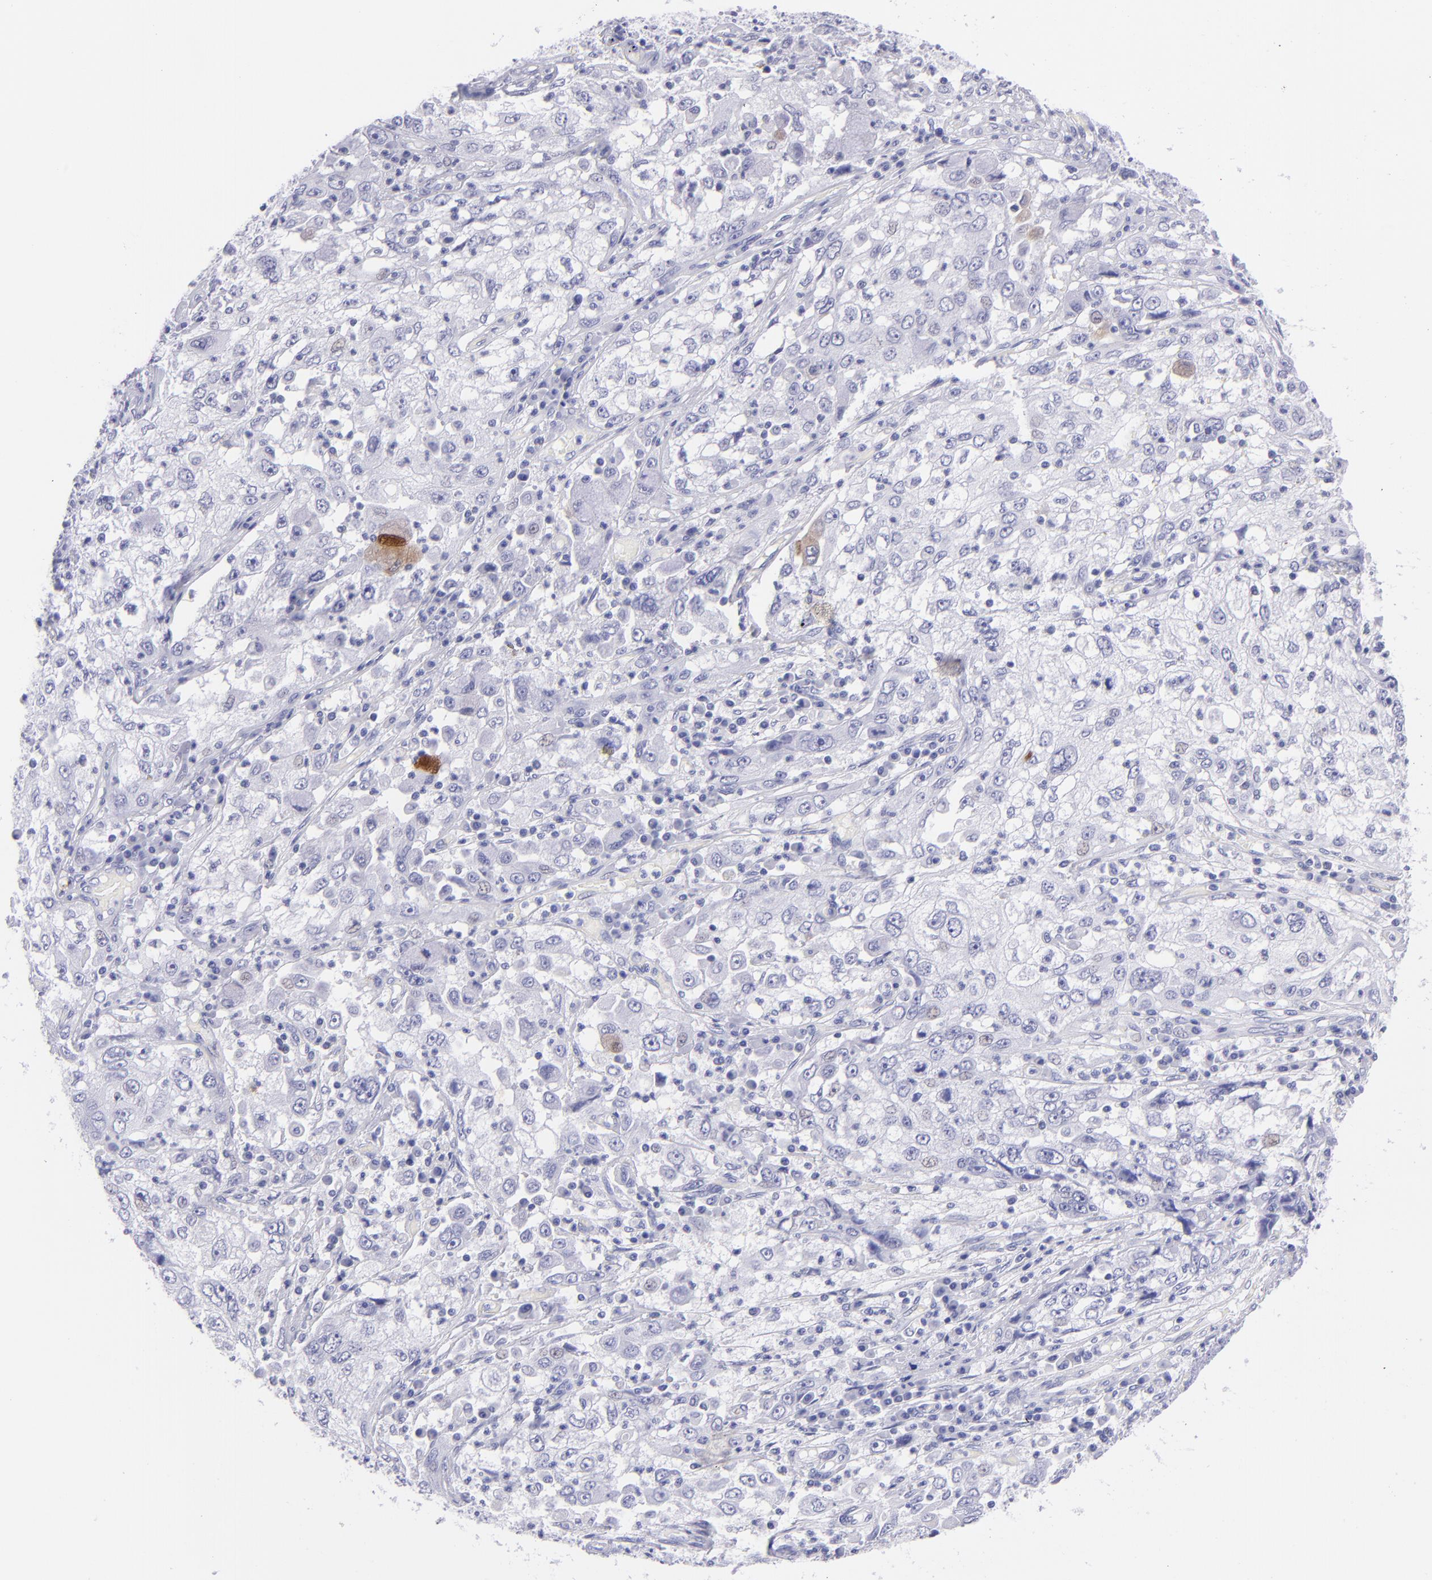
{"staining": {"intensity": "negative", "quantity": "none", "location": "none"}, "tissue": "cervical cancer", "cell_type": "Tumor cells", "image_type": "cancer", "snomed": [{"axis": "morphology", "description": "Squamous cell carcinoma, NOS"}, {"axis": "topography", "description": "Cervix"}], "caption": "This micrograph is of cervical squamous cell carcinoma stained with immunohistochemistry to label a protein in brown with the nuclei are counter-stained blue. There is no expression in tumor cells.", "gene": "PIP", "patient": {"sex": "female", "age": 36}}